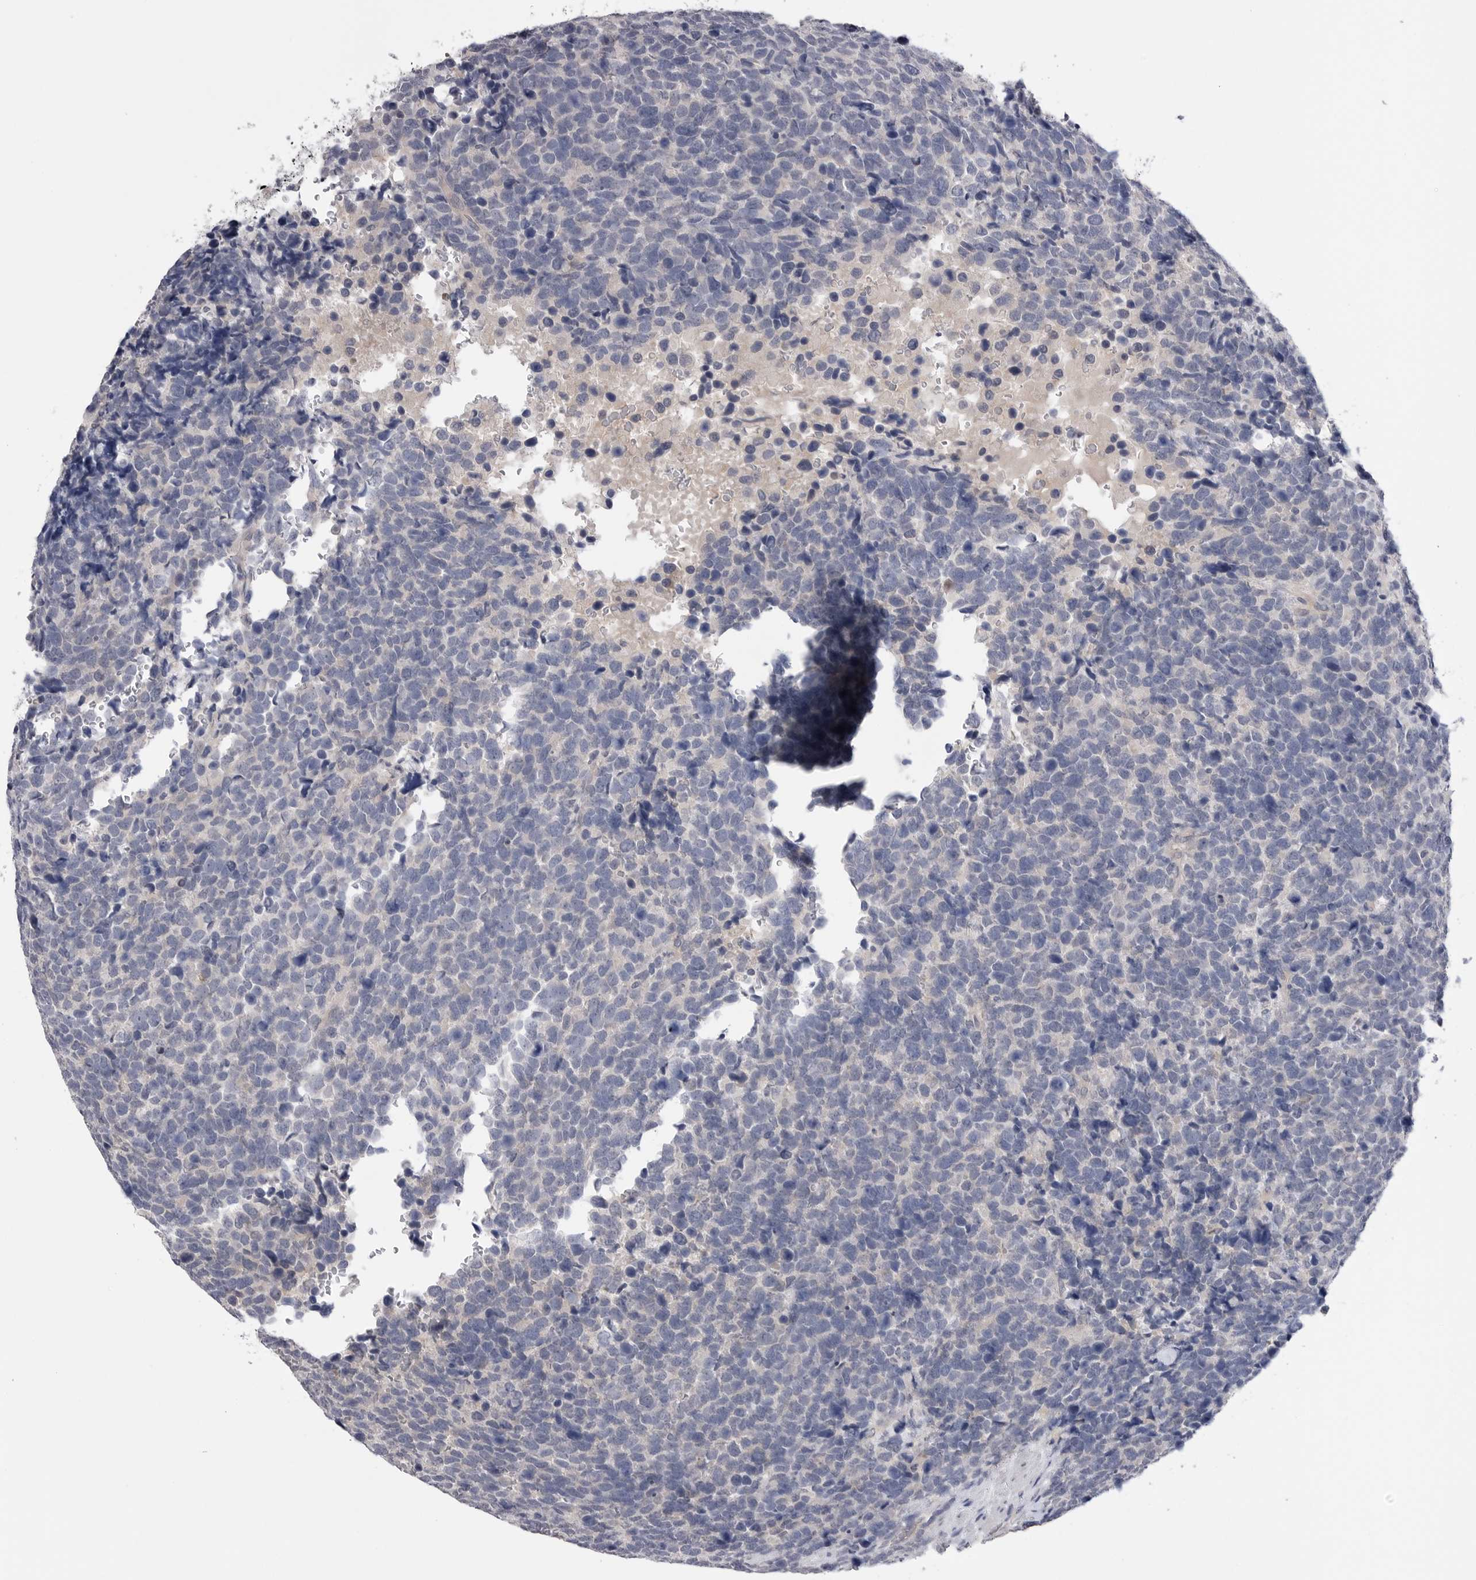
{"staining": {"intensity": "negative", "quantity": "none", "location": "none"}, "tissue": "urothelial cancer", "cell_type": "Tumor cells", "image_type": "cancer", "snomed": [{"axis": "morphology", "description": "Urothelial carcinoma, High grade"}, {"axis": "topography", "description": "Urinary bladder"}], "caption": "There is no significant staining in tumor cells of urothelial cancer.", "gene": "DLGAP3", "patient": {"sex": "female", "age": 82}}